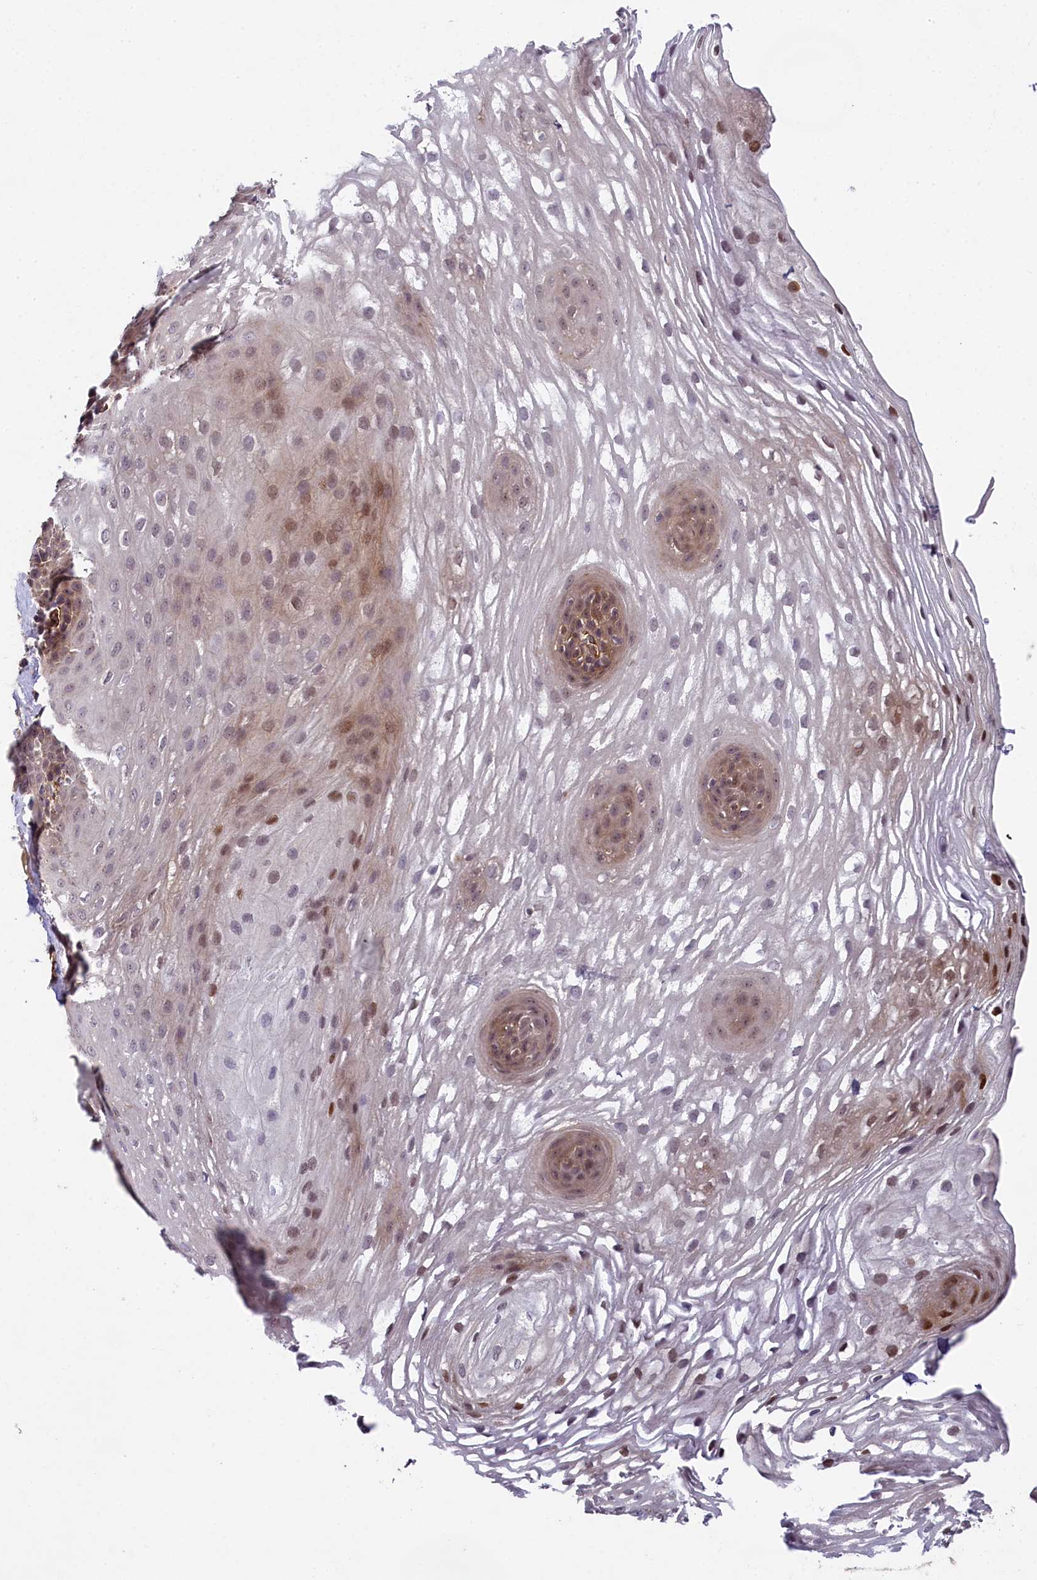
{"staining": {"intensity": "moderate", "quantity": "25%-75%", "location": "nuclear"}, "tissue": "esophagus", "cell_type": "Squamous epithelial cells", "image_type": "normal", "snomed": [{"axis": "morphology", "description": "Normal tissue, NOS"}, {"axis": "topography", "description": "Esophagus"}], "caption": "Esophagus was stained to show a protein in brown. There is medium levels of moderate nuclear expression in about 25%-75% of squamous epithelial cells. Nuclei are stained in blue.", "gene": "SNRK", "patient": {"sex": "female", "age": 66}}